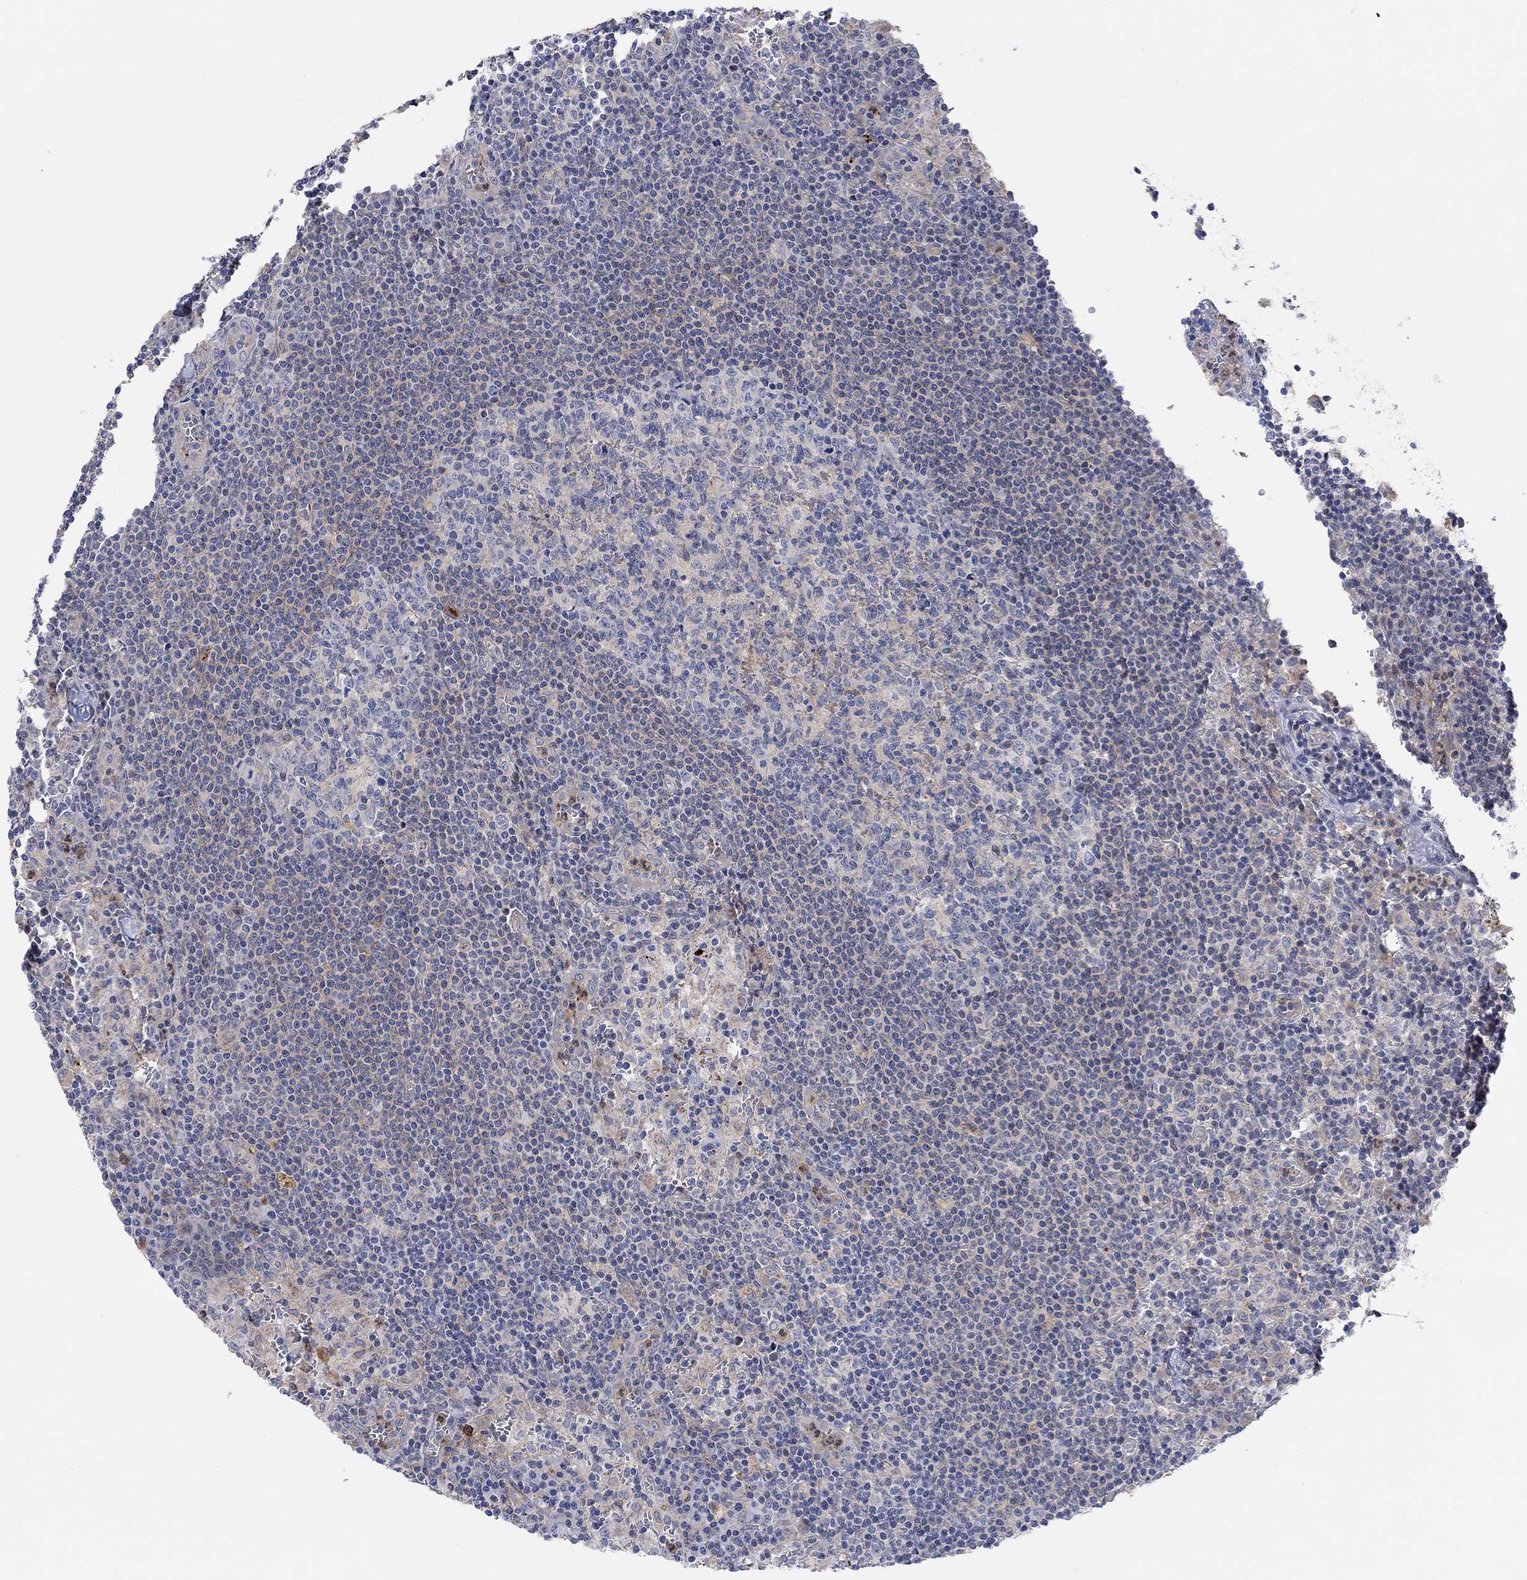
{"staining": {"intensity": "negative", "quantity": "none", "location": "none"}, "tissue": "lymph node", "cell_type": "Germinal center cells", "image_type": "normal", "snomed": [{"axis": "morphology", "description": "Normal tissue, NOS"}, {"axis": "topography", "description": "Lymph node"}], "caption": "This is an immunohistochemistry (IHC) photomicrograph of unremarkable human lymph node. There is no positivity in germinal center cells.", "gene": "PMFBP1", "patient": {"sex": "male", "age": 62}}